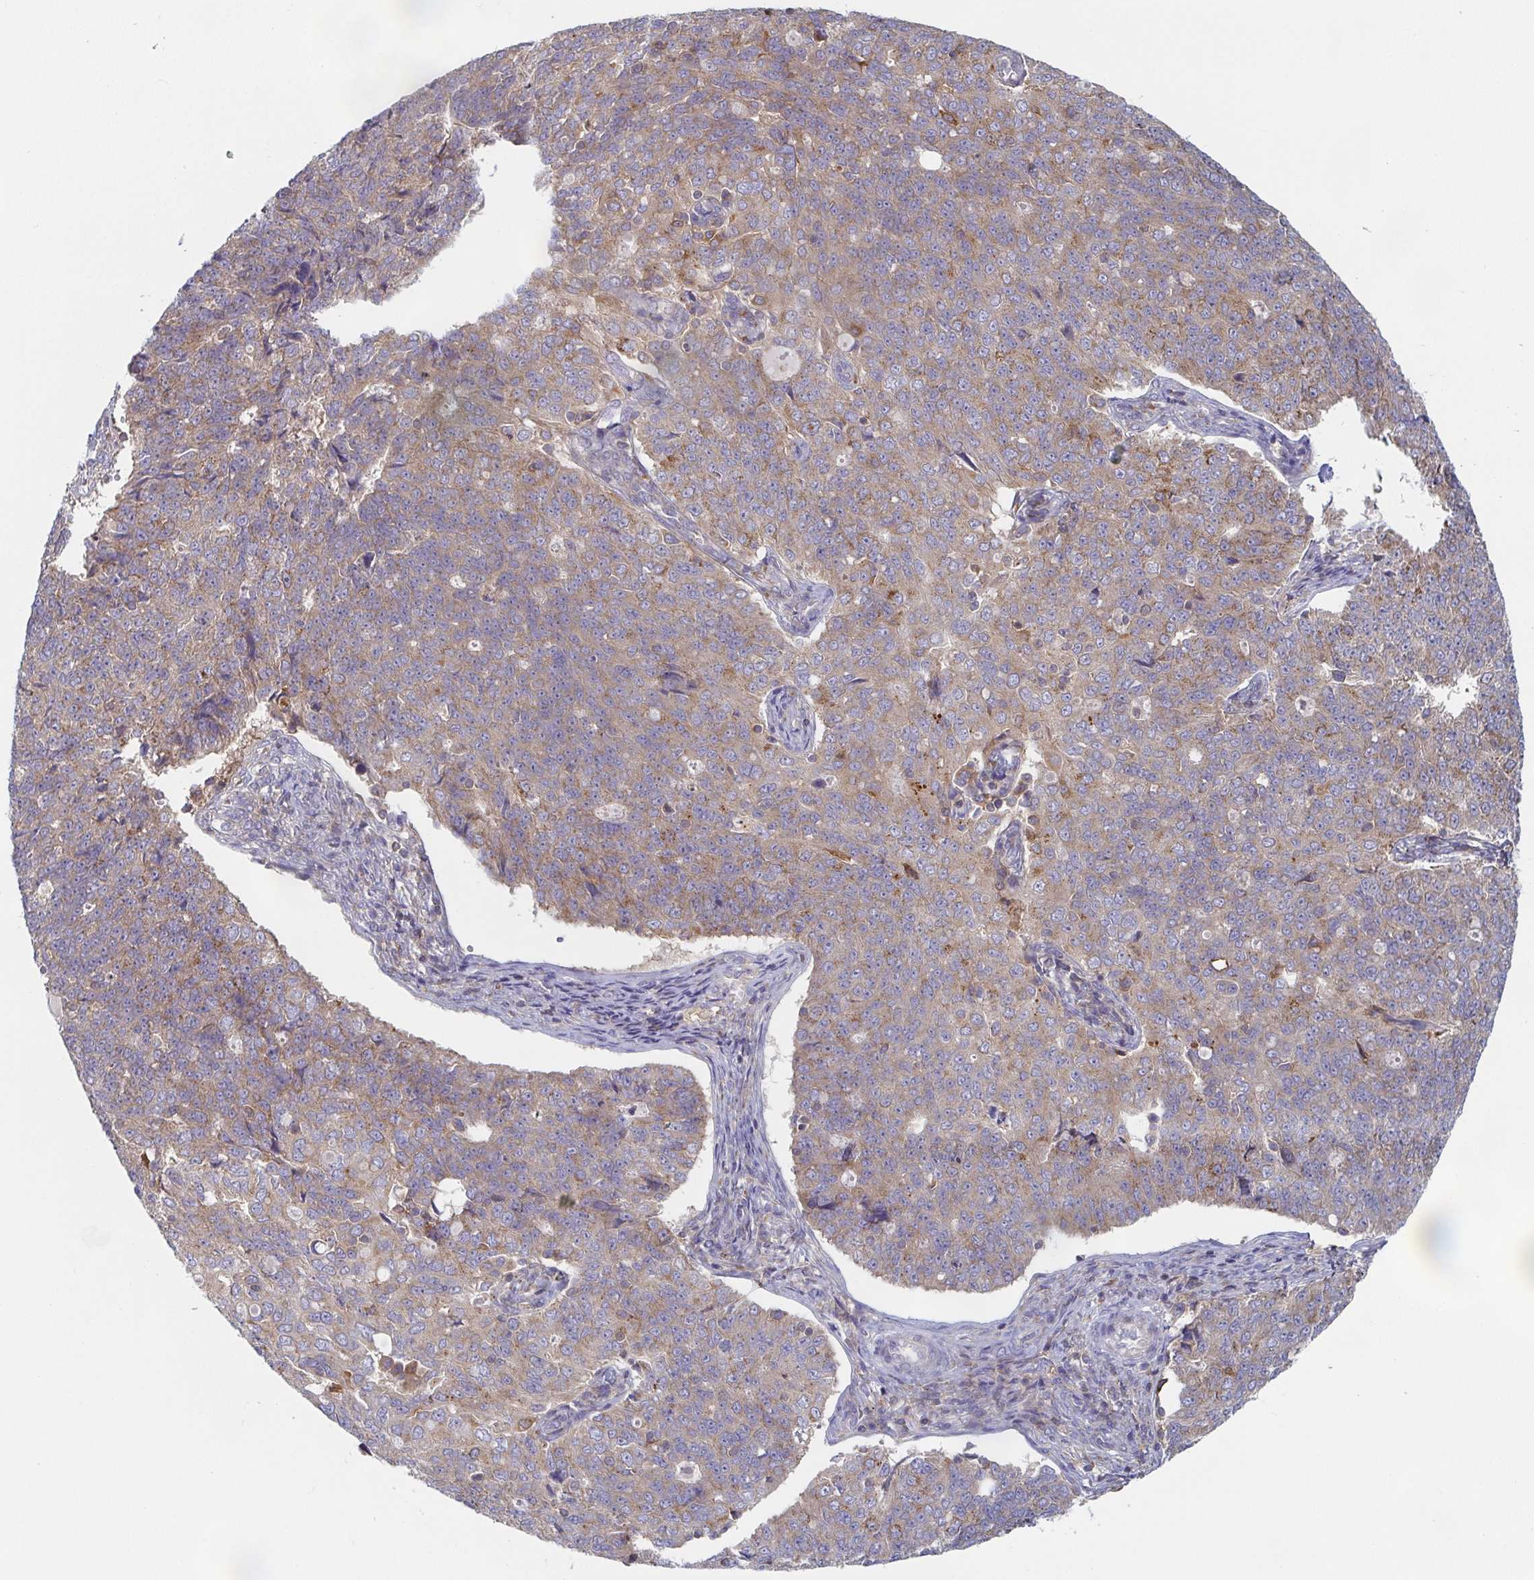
{"staining": {"intensity": "weak", "quantity": ">75%", "location": "cytoplasmic/membranous"}, "tissue": "endometrial cancer", "cell_type": "Tumor cells", "image_type": "cancer", "snomed": [{"axis": "morphology", "description": "Adenocarcinoma, NOS"}, {"axis": "topography", "description": "Endometrium"}], "caption": "Weak cytoplasmic/membranous staining is seen in approximately >75% of tumor cells in endometrial cancer (adenocarcinoma). (DAB = brown stain, brightfield microscopy at high magnification).", "gene": "TUFT1", "patient": {"sex": "female", "age": 43}}